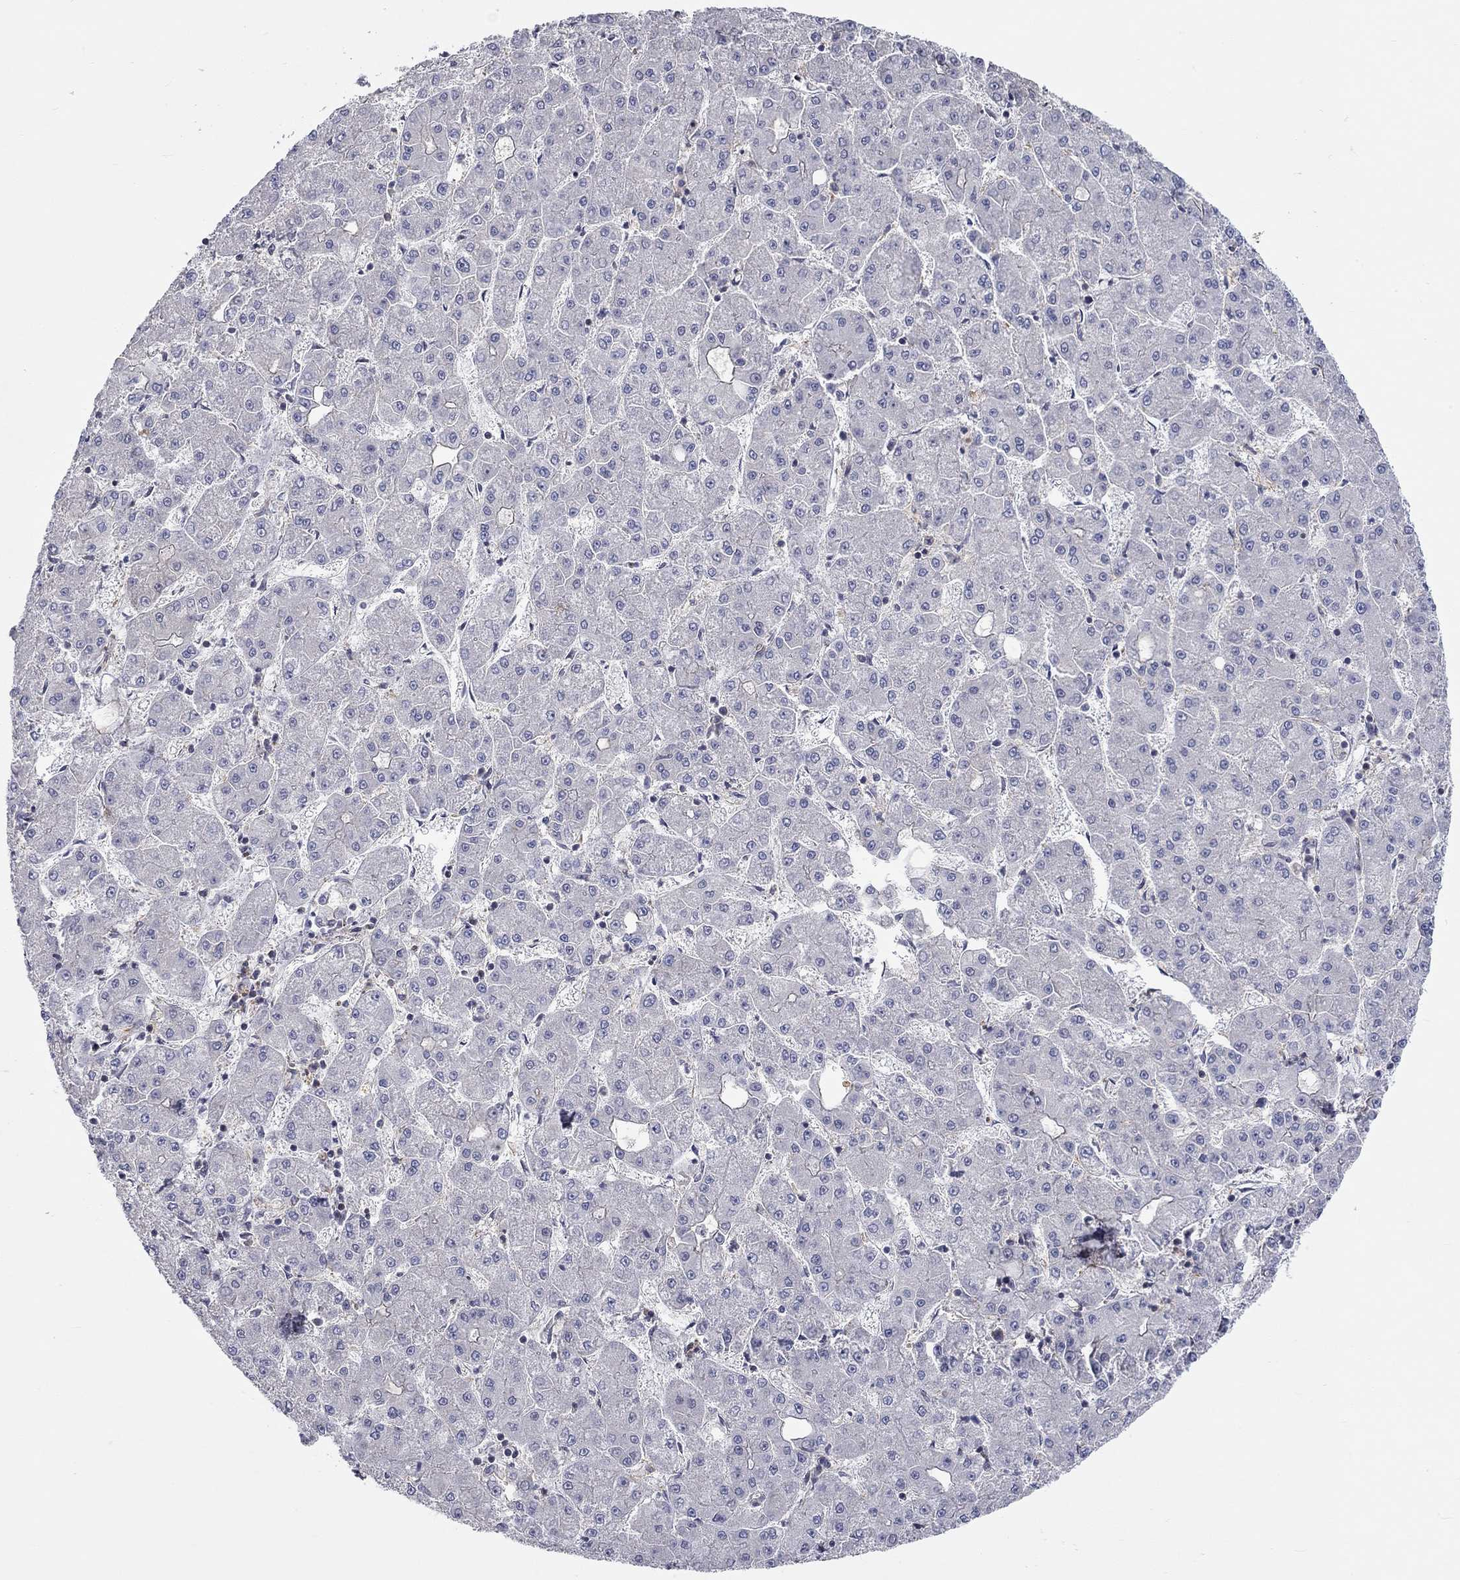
{"staining": {"intensity": "negative", "quantity": "none", "location": "none"}, "tissue": "liver cancer", "cell_type": "Tumor cells", "image_type": "cancer", "snomed": [{"axis": "morphology", "description": "Carcinoma, Hepatocellular, NOS"}, {"axis": "topography", "description": "Liver"}], "caption": "Immunohistochemical staining of human liver cancer reveals no significant staining in tumor cells. The staining is performed using DAB brown chromogen with nuclei counter-stained in using hematoxylin.", "gene": "PCDHGA10", "patient": {"sex": "male", "age": 73}}